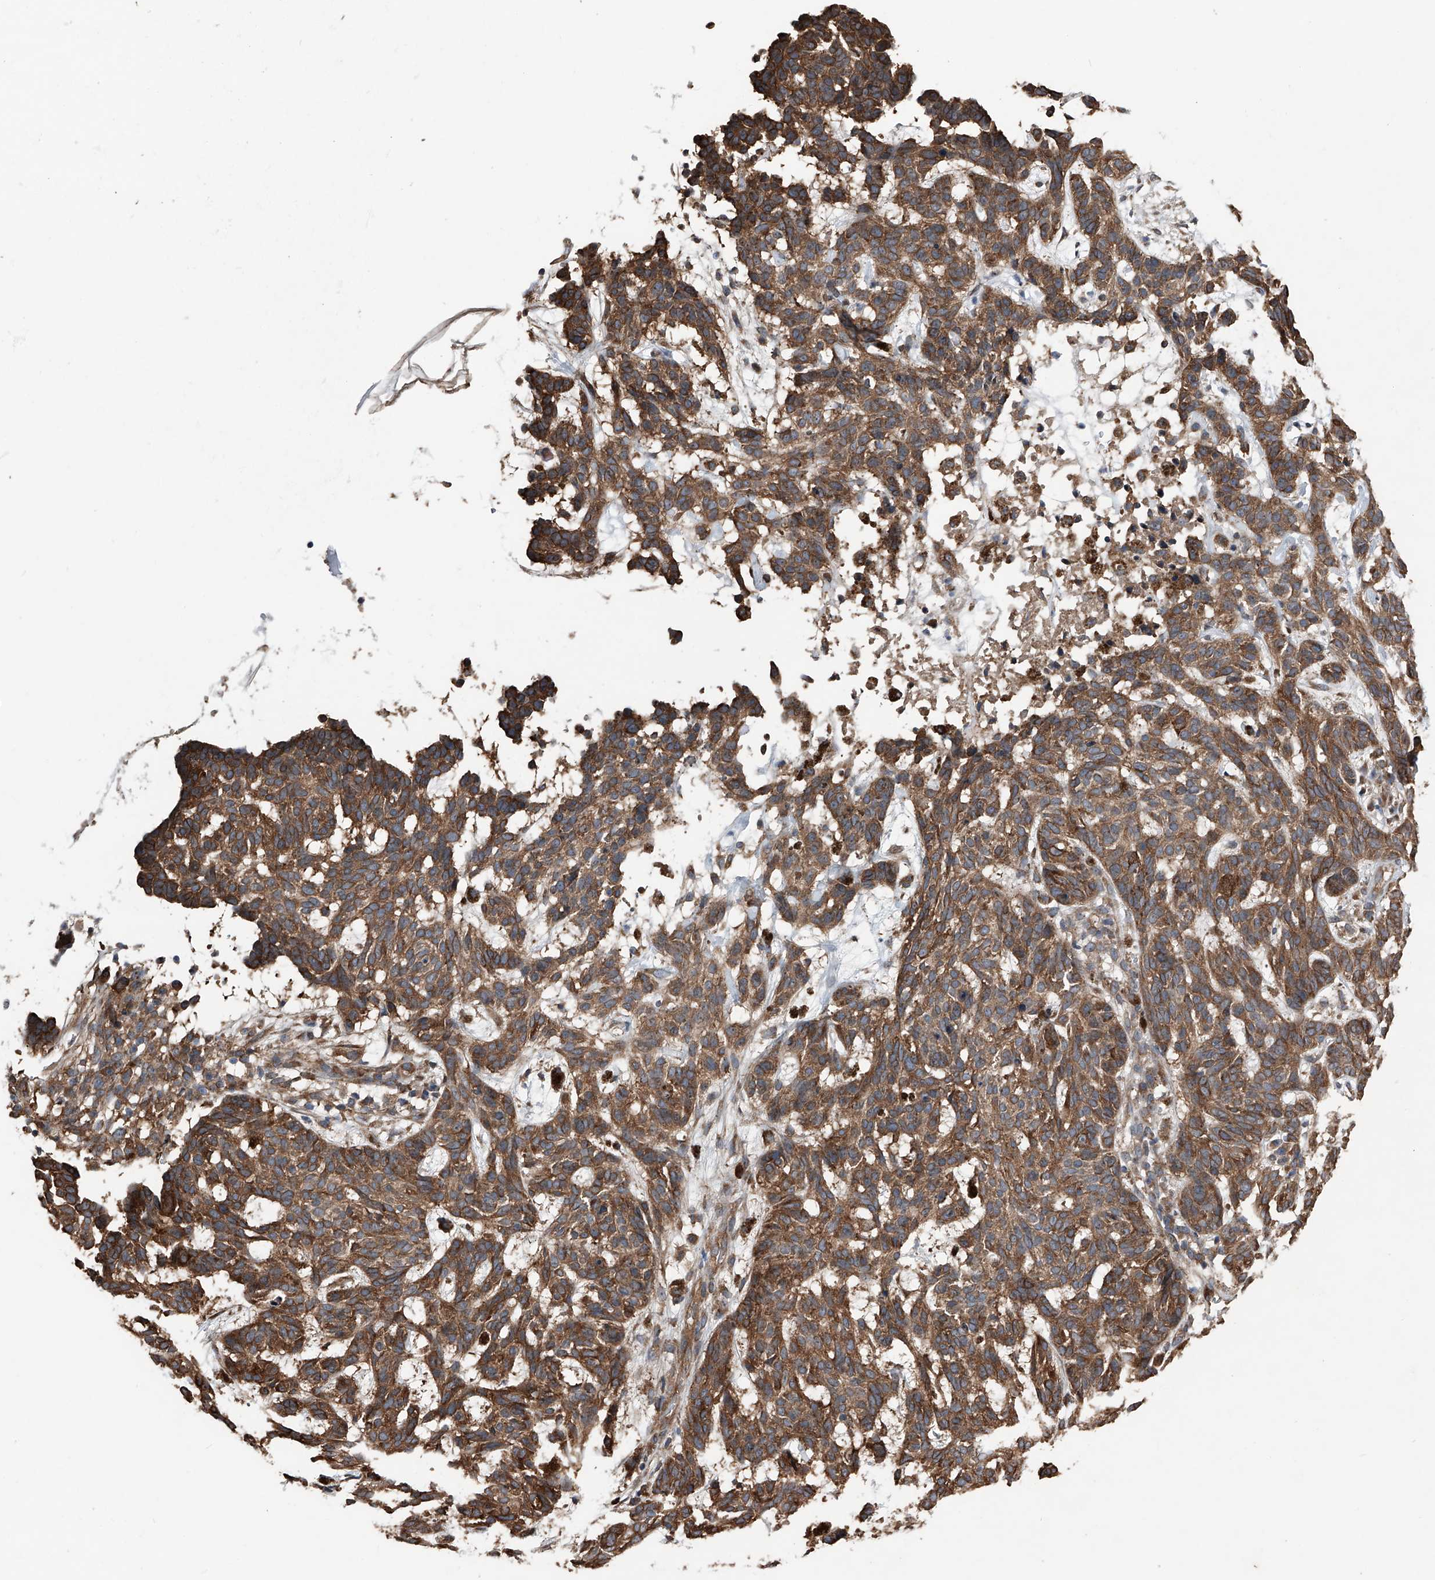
{"staining": {"intensity": "strong", "quantity": ">75%", "location": "cytoplasmic/membranous"}, "tissue": "skin cancer", "cell_type": "Tumor cells", "image_type": "cancer", "snomed": [{"axis": "morphology", "description": "Basal cell carcinoma"}, {"axis": "topography", "description": "Skin"}], "caption": "Human skin basal cell carcinoma stained for a protein (brown) displays strong cytoplasmic/membranous positive positivity in about >75% of tumor cells.", "gene": "KCNJ2", "patient": {"sex": "male", "age": 85}}